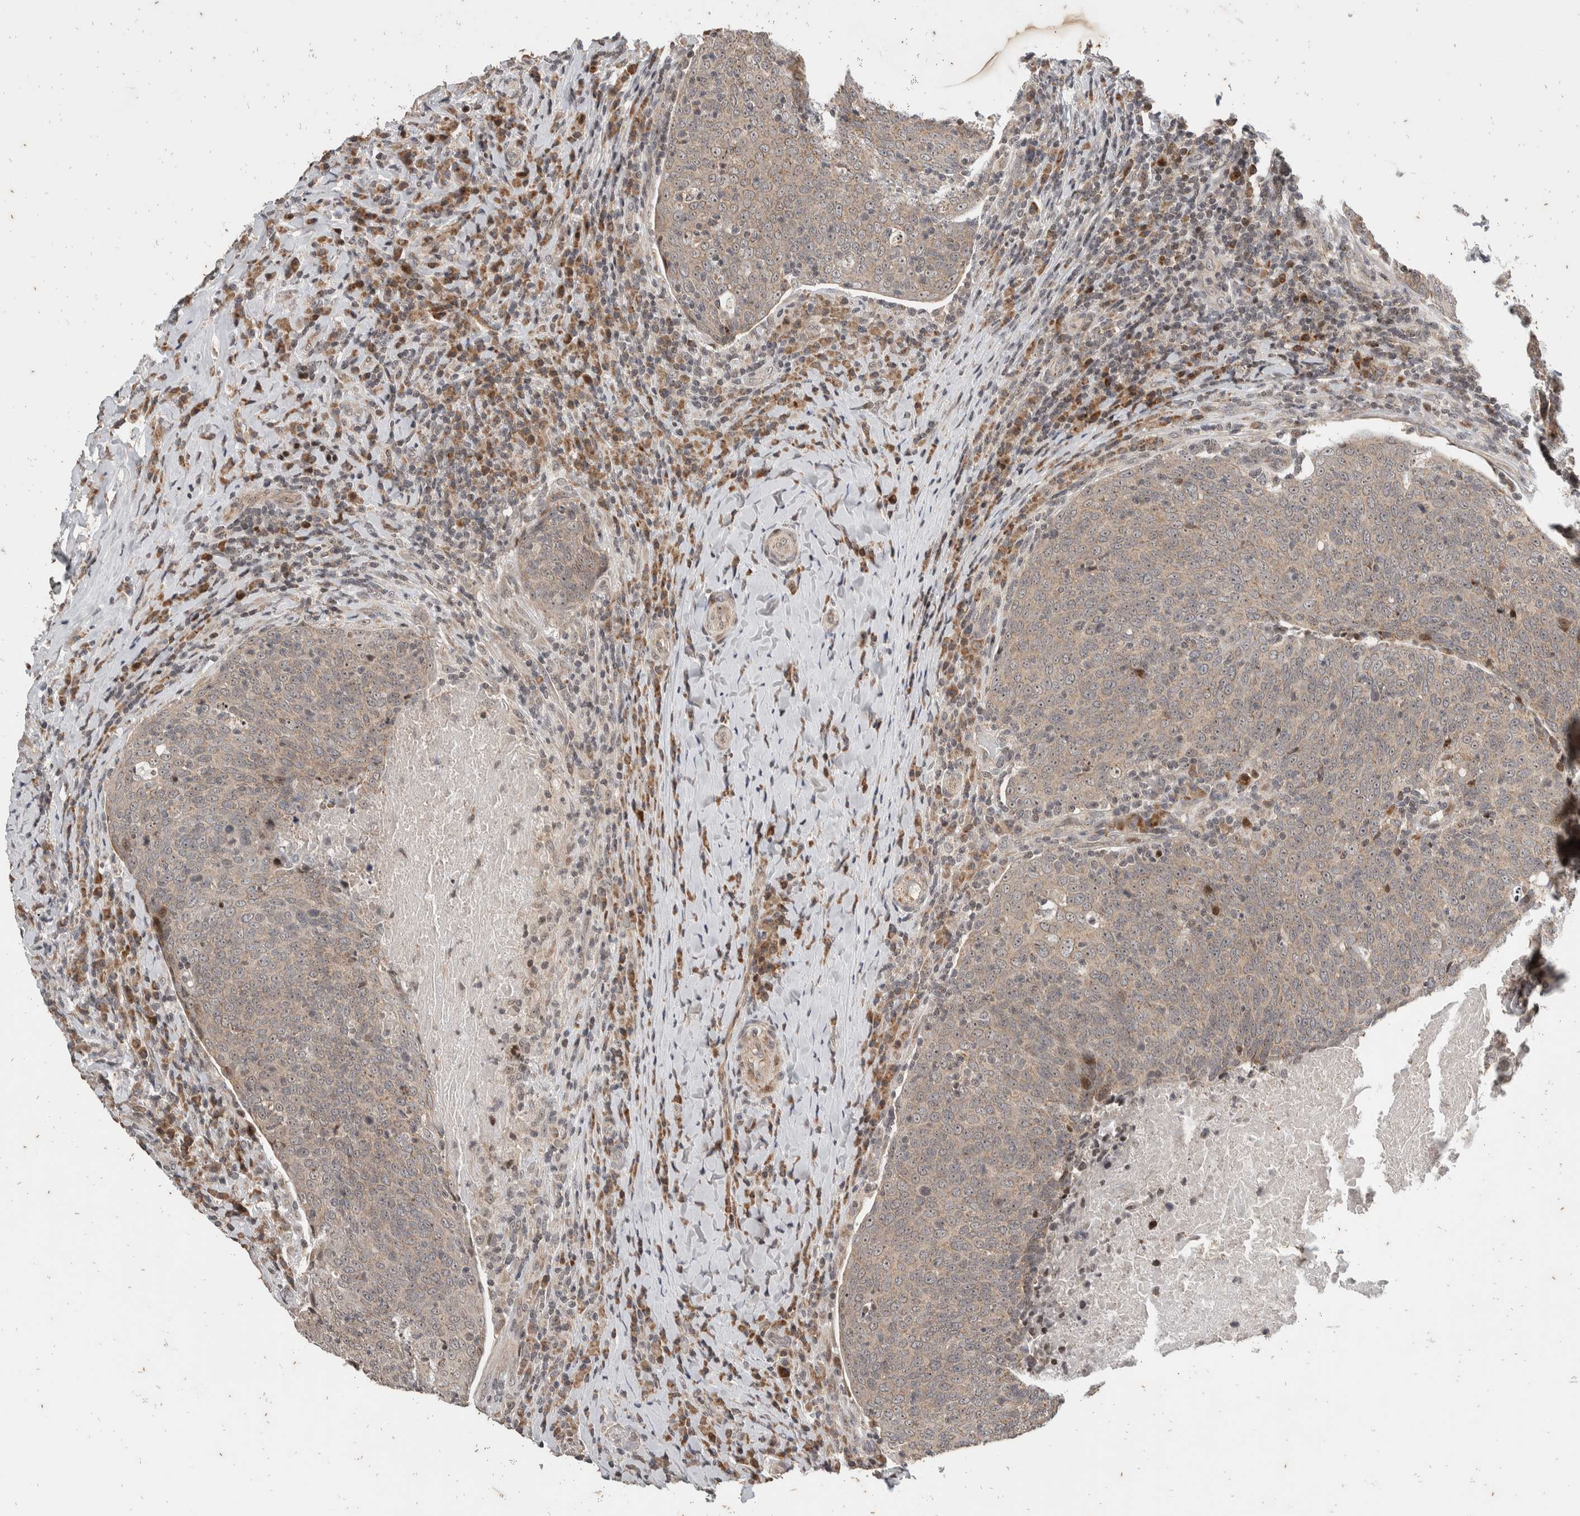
{"staining": {"intensity": "weak", "quantity": "<25%", "location": "nuclear"}, "tissue": "head and neck cancer", "cell_type": "Tumor cells", "image_type": "cancer", "snomed": [{"axis": "morphology", "description": "Squamous cell carcinoma, NOS"}, {"axis": "morphology", "description": "Squamous cell carcinoma, metastatic, NOS"}, {"axis": "topography", "description": "Lymph node"}, {"axis": "topography", "description": "Head-Neck"}], "caption": "An image of head and neck cancer (metastatic squamous cell carcinoma) stained for a protein shows no brown staining in tumor cells. (DAB (3,3'-diaminobenzidine) immunohistochemistry with hematoxylin counter stain).", "gene": "ATXN7L1", "patient": {"sex": "male", "age": 62}}